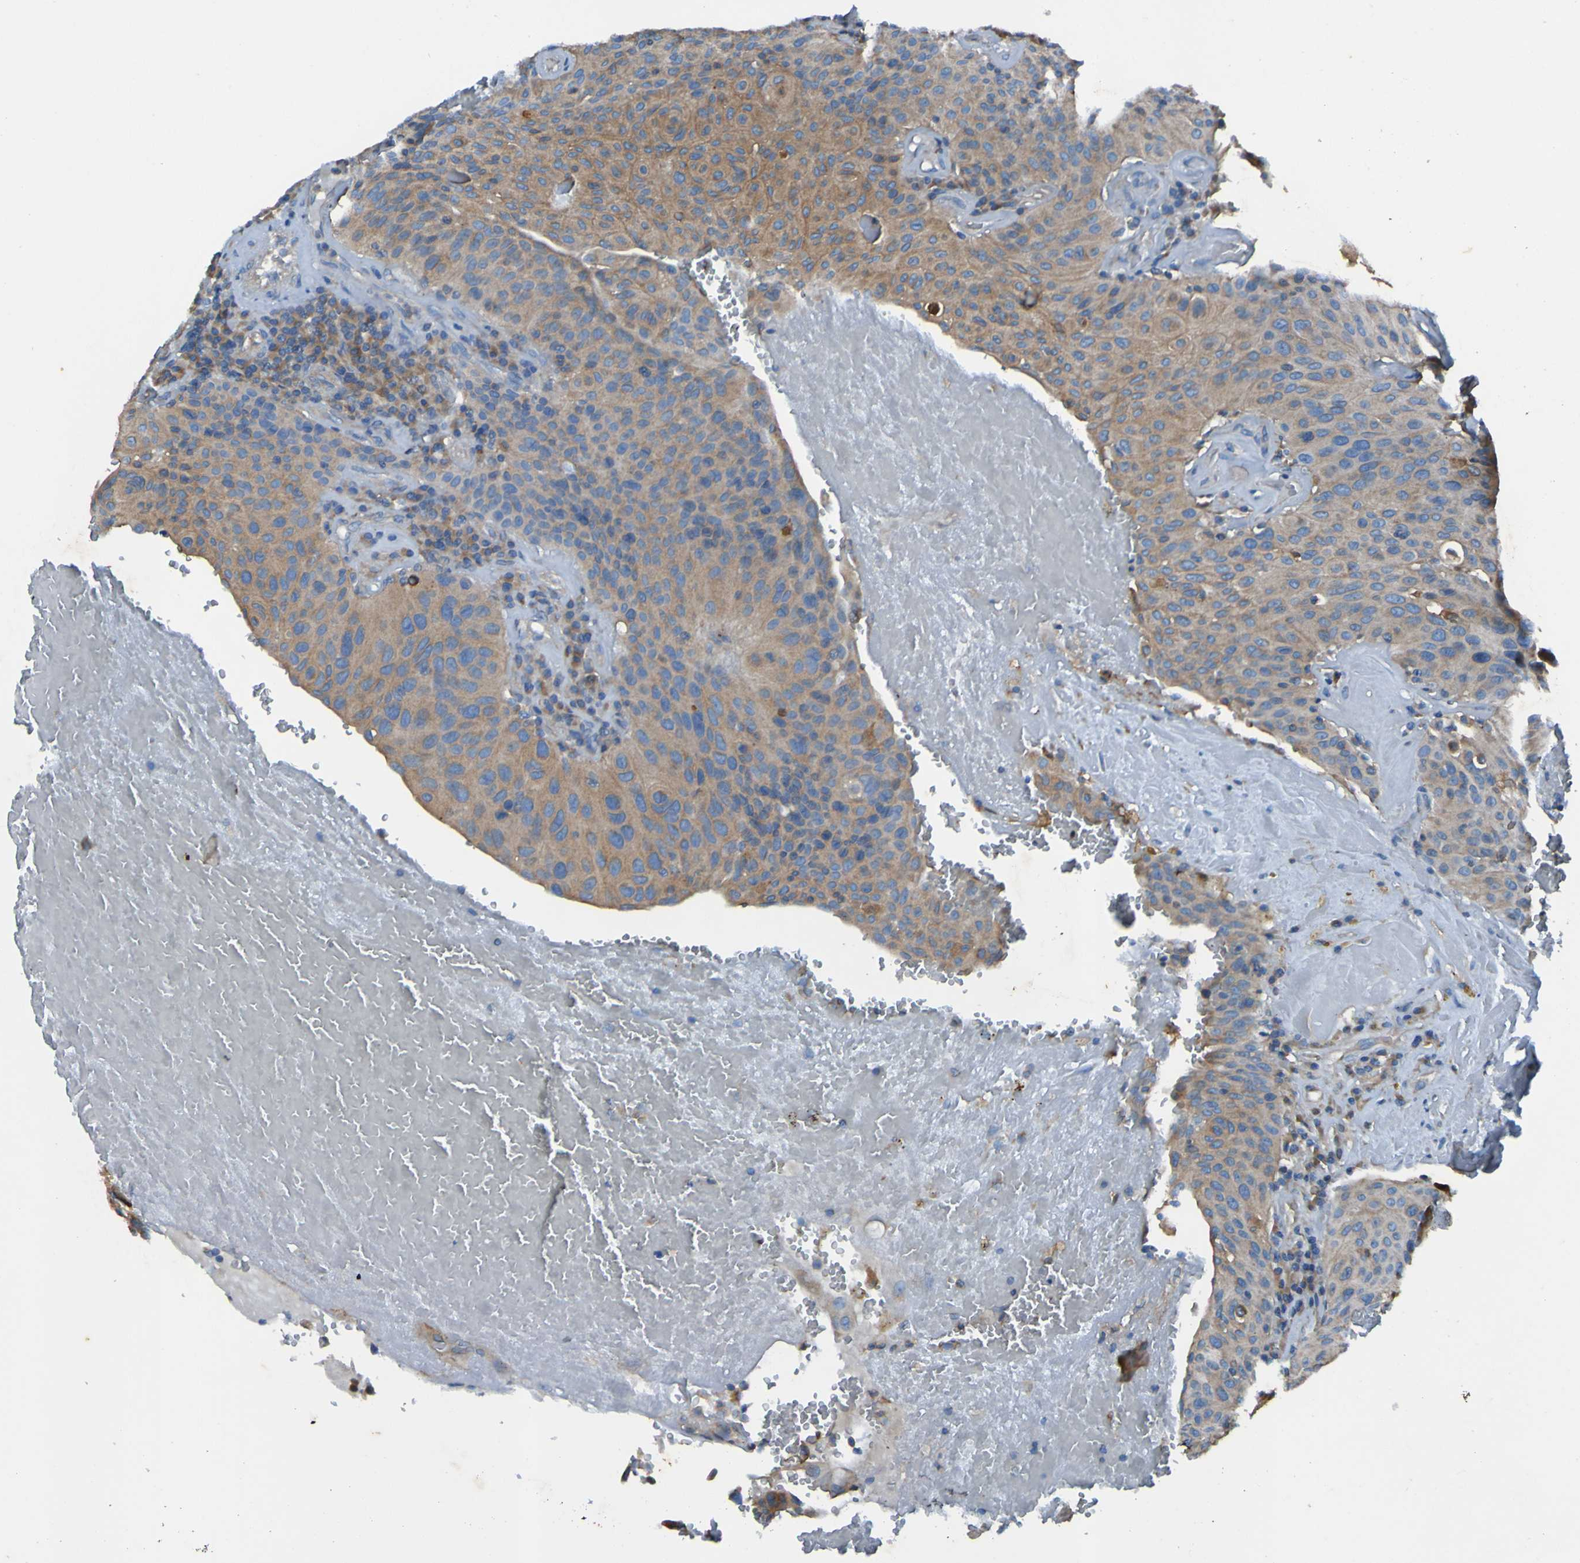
{"staining": {"intensity": "moderate", "quantity": ">75%", "location": "cytoplasmic/membranous"}, "tissue": "urothelial cancer", "cell_type": "Tumor cells", "image_type": "cancer", "snomed": [{"axis": "morphology", "description": "Urothelial carcinoma, High grade"}, {"axis": "topography", "description": "Urinary bladder"}], "caption": "Immunohistochemistry staining of urothelial cancer, which exhibits medium levels of moderate cytoplasmic/membranous expression in approximately >75% of tumor cells indicating moderate cytoplasmic/membranous protein staining. The staining was performed using DAB (brown) for protein detection and nuclei were counterstained in hematoxylin (blue).", "gene": "RAB5B", "patient": {"sex": "male", "age": 66}}